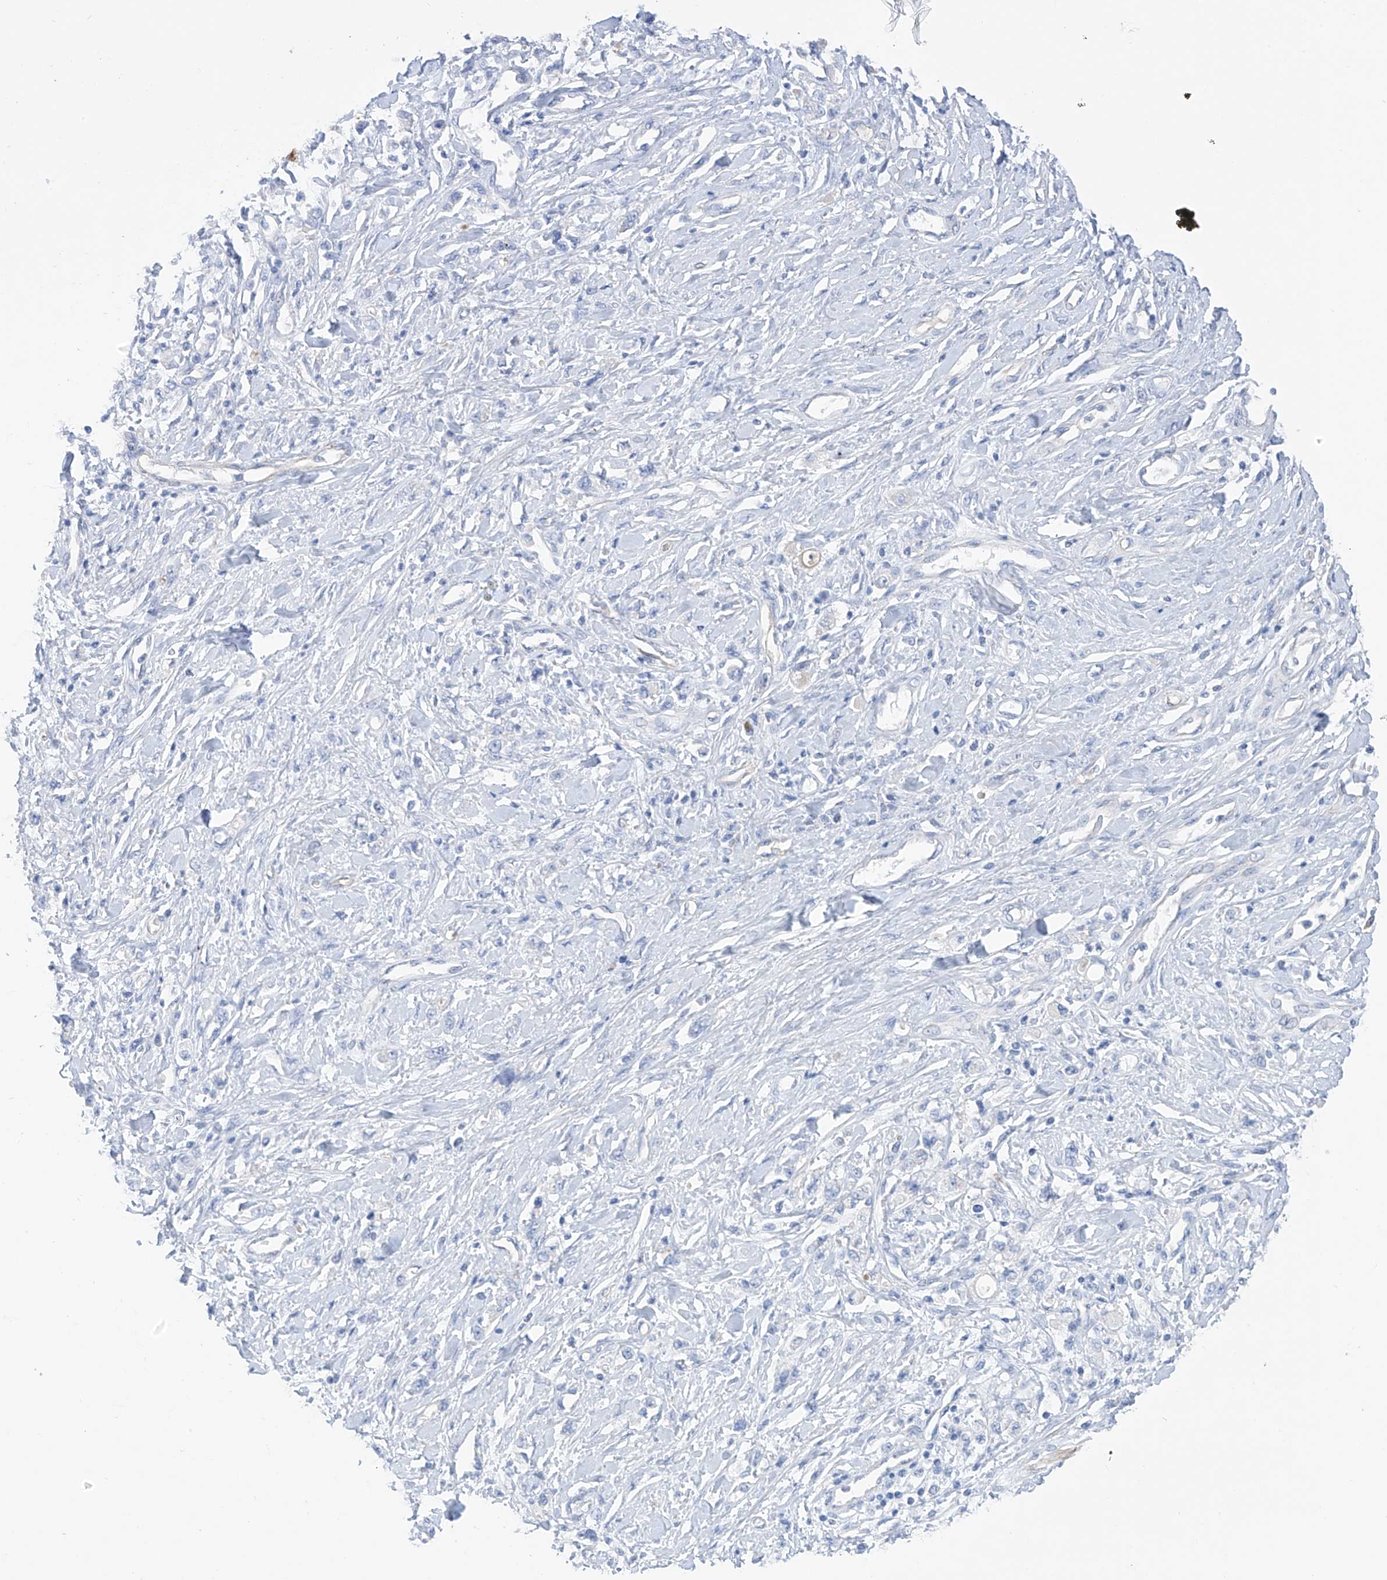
{"staining": {"intensity": "negative", "quantity": "none", "location": "none"}, "tissue": "stomach cancer", "cell_type": "Tumor cells", "image_type": "cancer", "snomed": [{"axis": "morphology", "description": "Adenocarcinoma, NOS"}, {"axis": "topography", "description": "Stomach"}], "caption": "A high-resolution micrograph shows immunohistochemistry staining of stomach adenocarcinoma, which reveals no significant expression in tumor cells. The staining is performed using DAB (3,3'-diaminobenzidine) brown chromogen with nuclei counter-stained in using hematoxylin.", "gene": "ITGA9", "patient": {"sex": "female", "age": 76}}